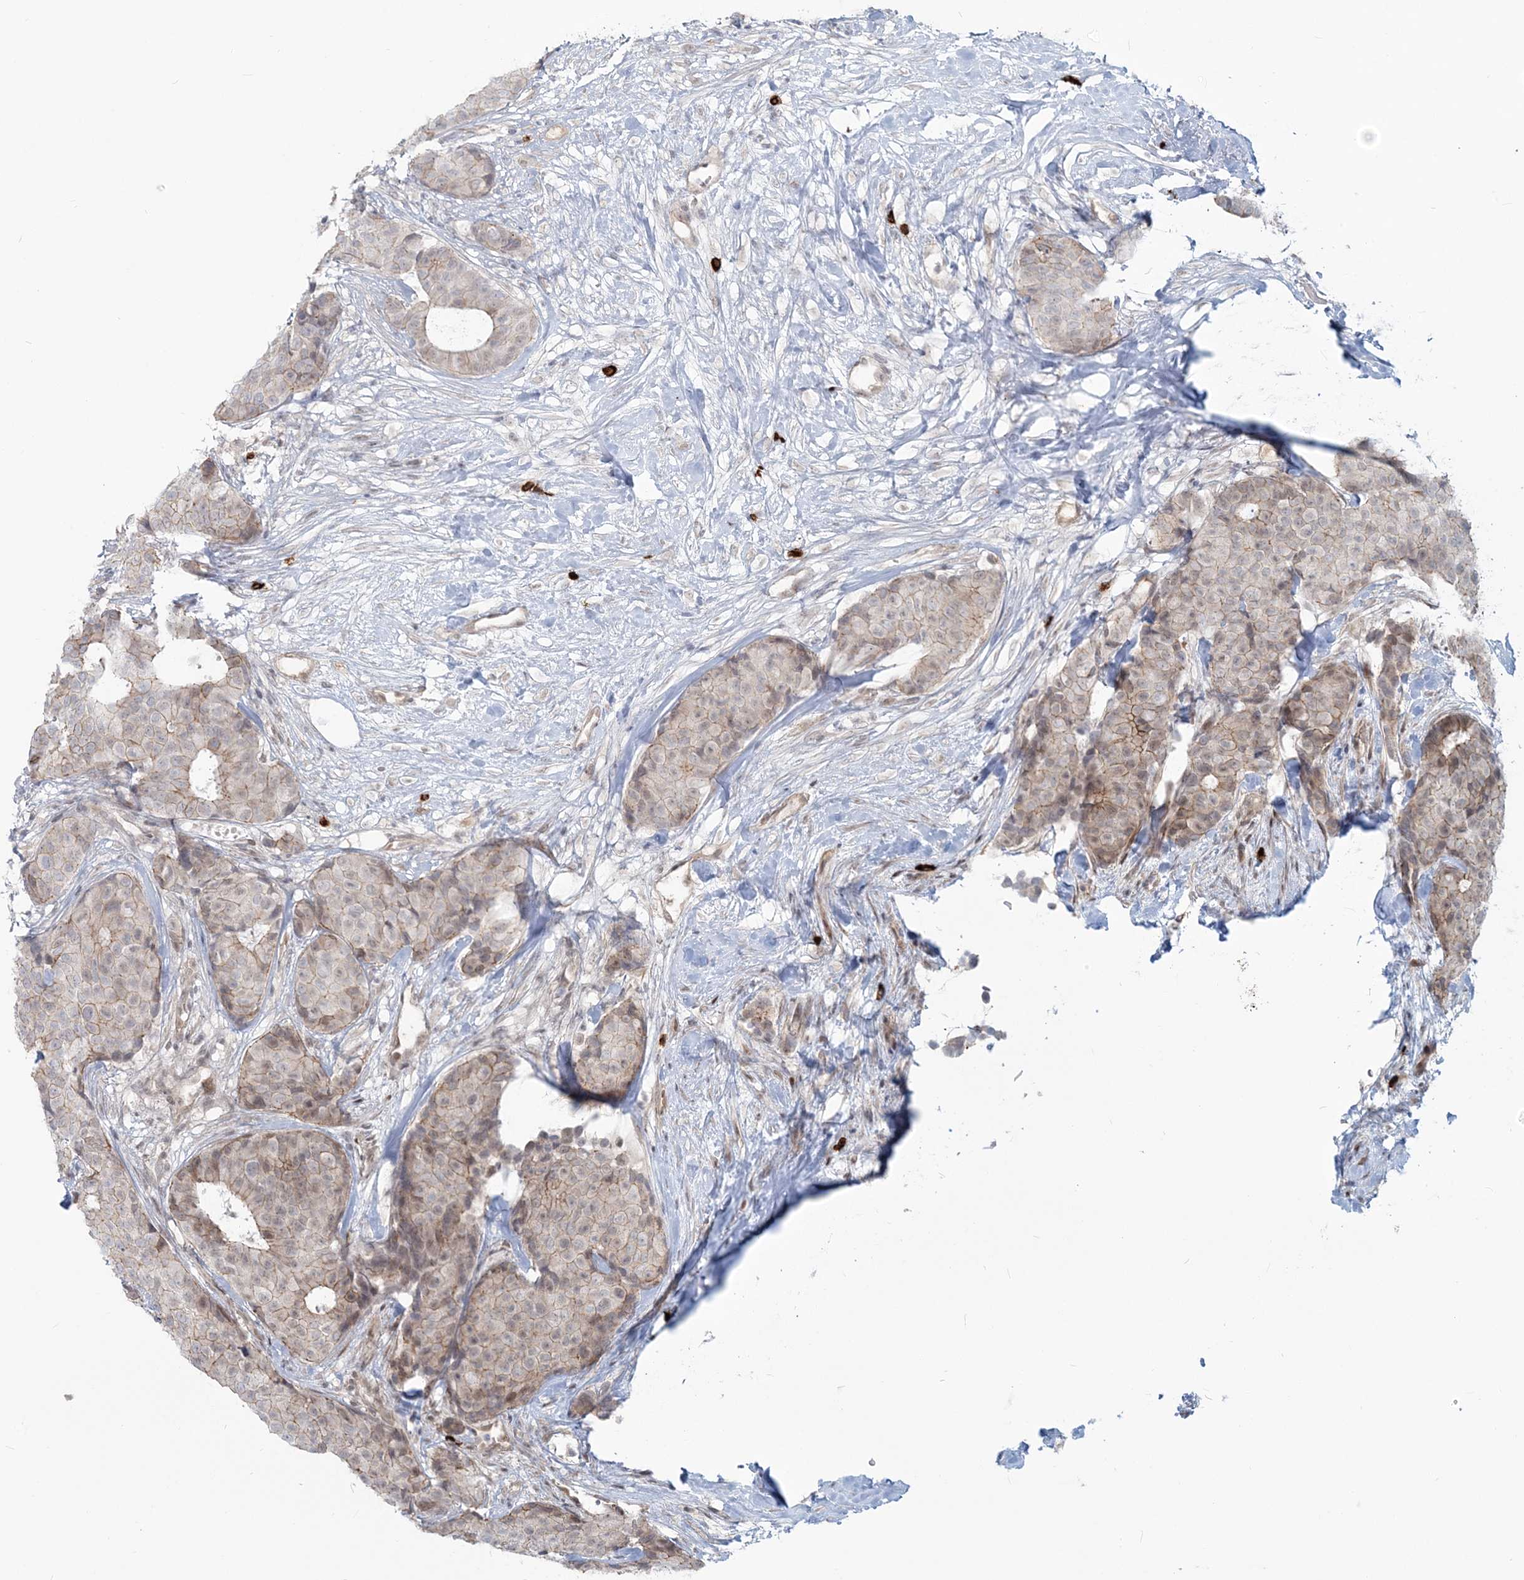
{"staining": {"intensity": "weak", "quantity": "25%-75%", "location": "cytoplasmic/membranous,nuclear"}, "tissue": "breast cancer", "cell_type": "Tumor cells", "image_type": "cancer", "snomed": [{"axis": "morphology", "description": "Duct carcinoma"}, {"axis": "topography", "description": "Breast"}], "caption": "About 25%-75% of tumor cells in breast cancer display weak cytoplasmic/membranous and nuclear protein expression as visualized by brown immunohistochemical staining.", "gene": "SH3PXD2A", "patient": {"sex": "female", "age": 75}}